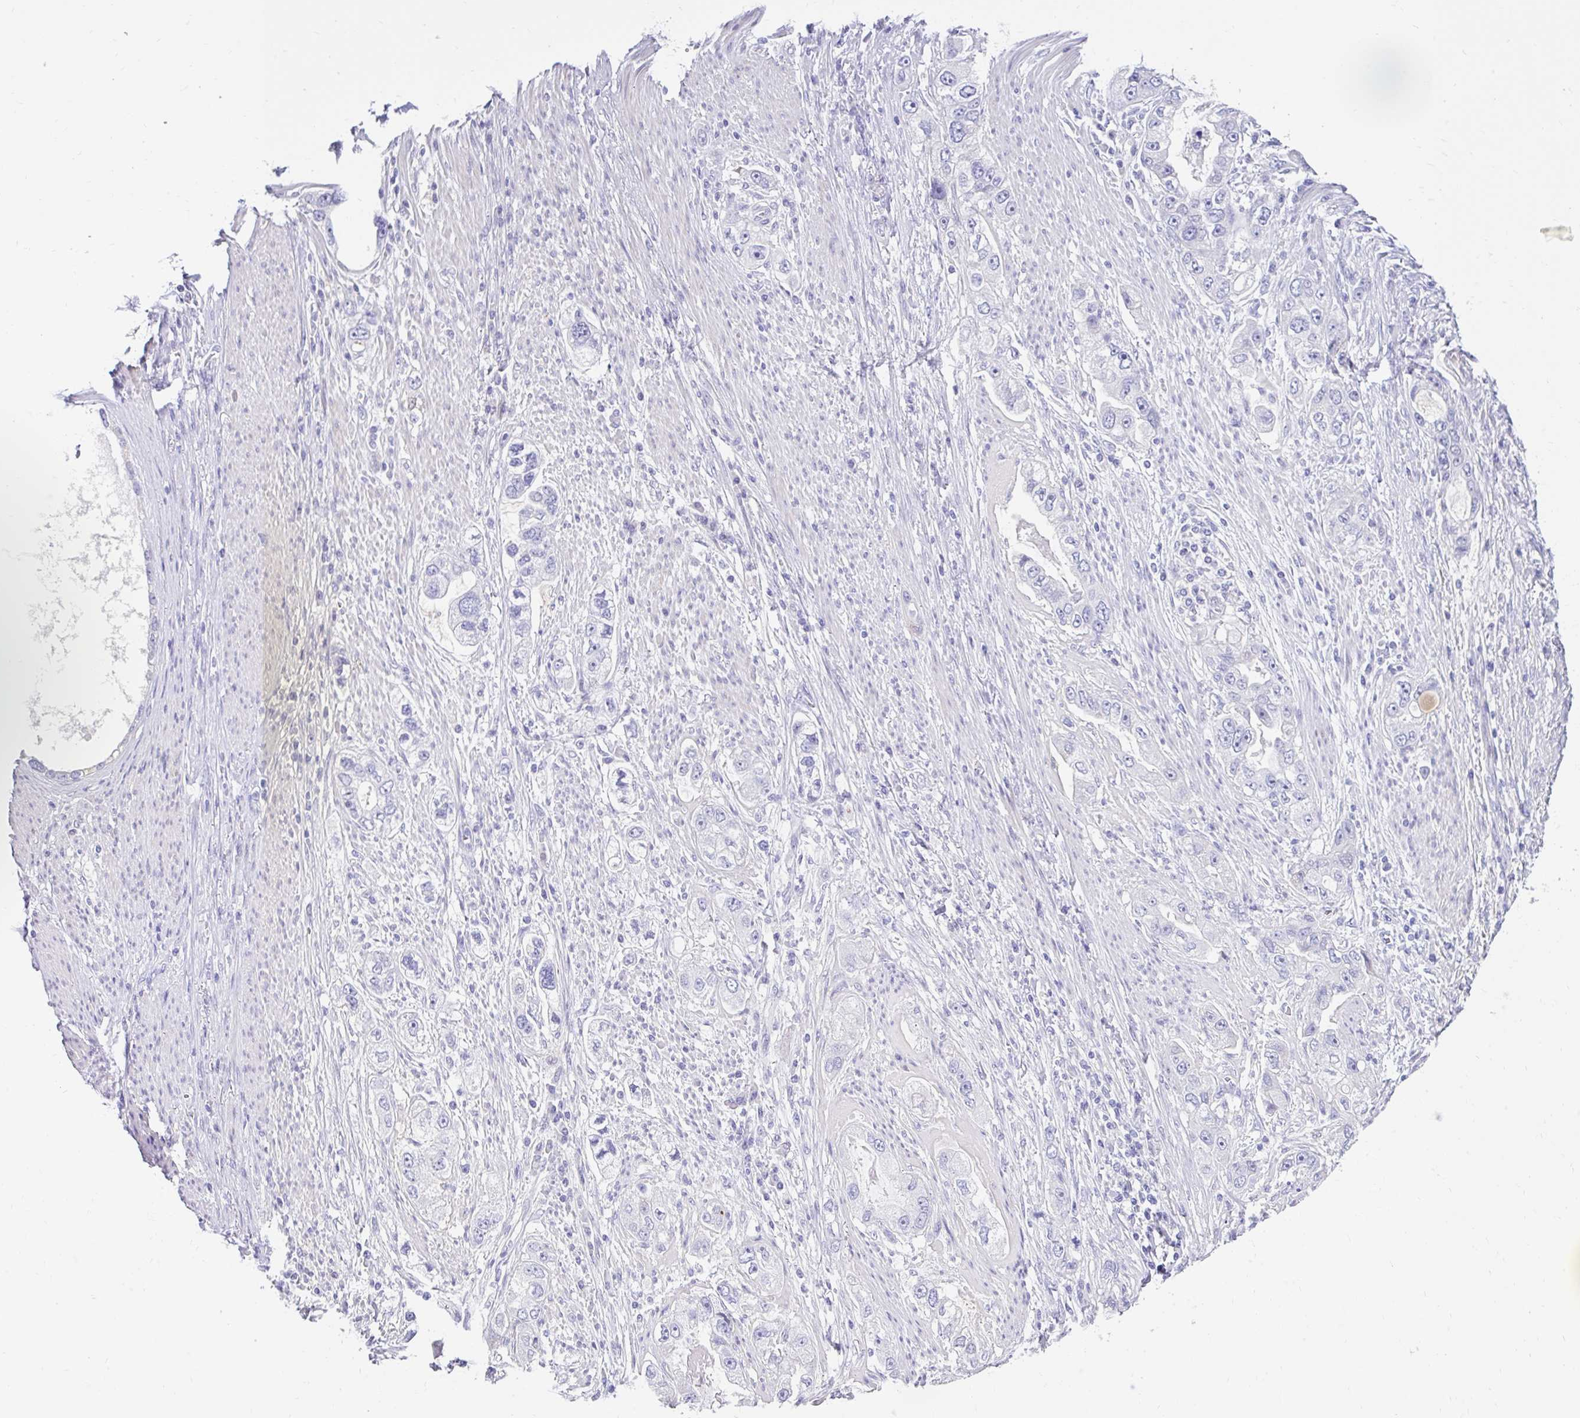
{"staining": {"intensity": "negative", "quantity": "none", "location": "none"}, "tissue": "stomach cancer", "cell_type": "Tumor cells", "image_type": "cancer", "snomed": [{"axis": "morphology", "description": "Adenocarcinoma, NOS"}, {"axis": "topography", "description": "Stomach, lower"}], "caption": "Image shows no significant protein expression in tumor cells of adenocarcinoma (stomach). (Immunohistochemistry, brightfield microscopy, high magnification).", "gene": "NHLH2", "patient": {"sex": "female", "age": 93}}